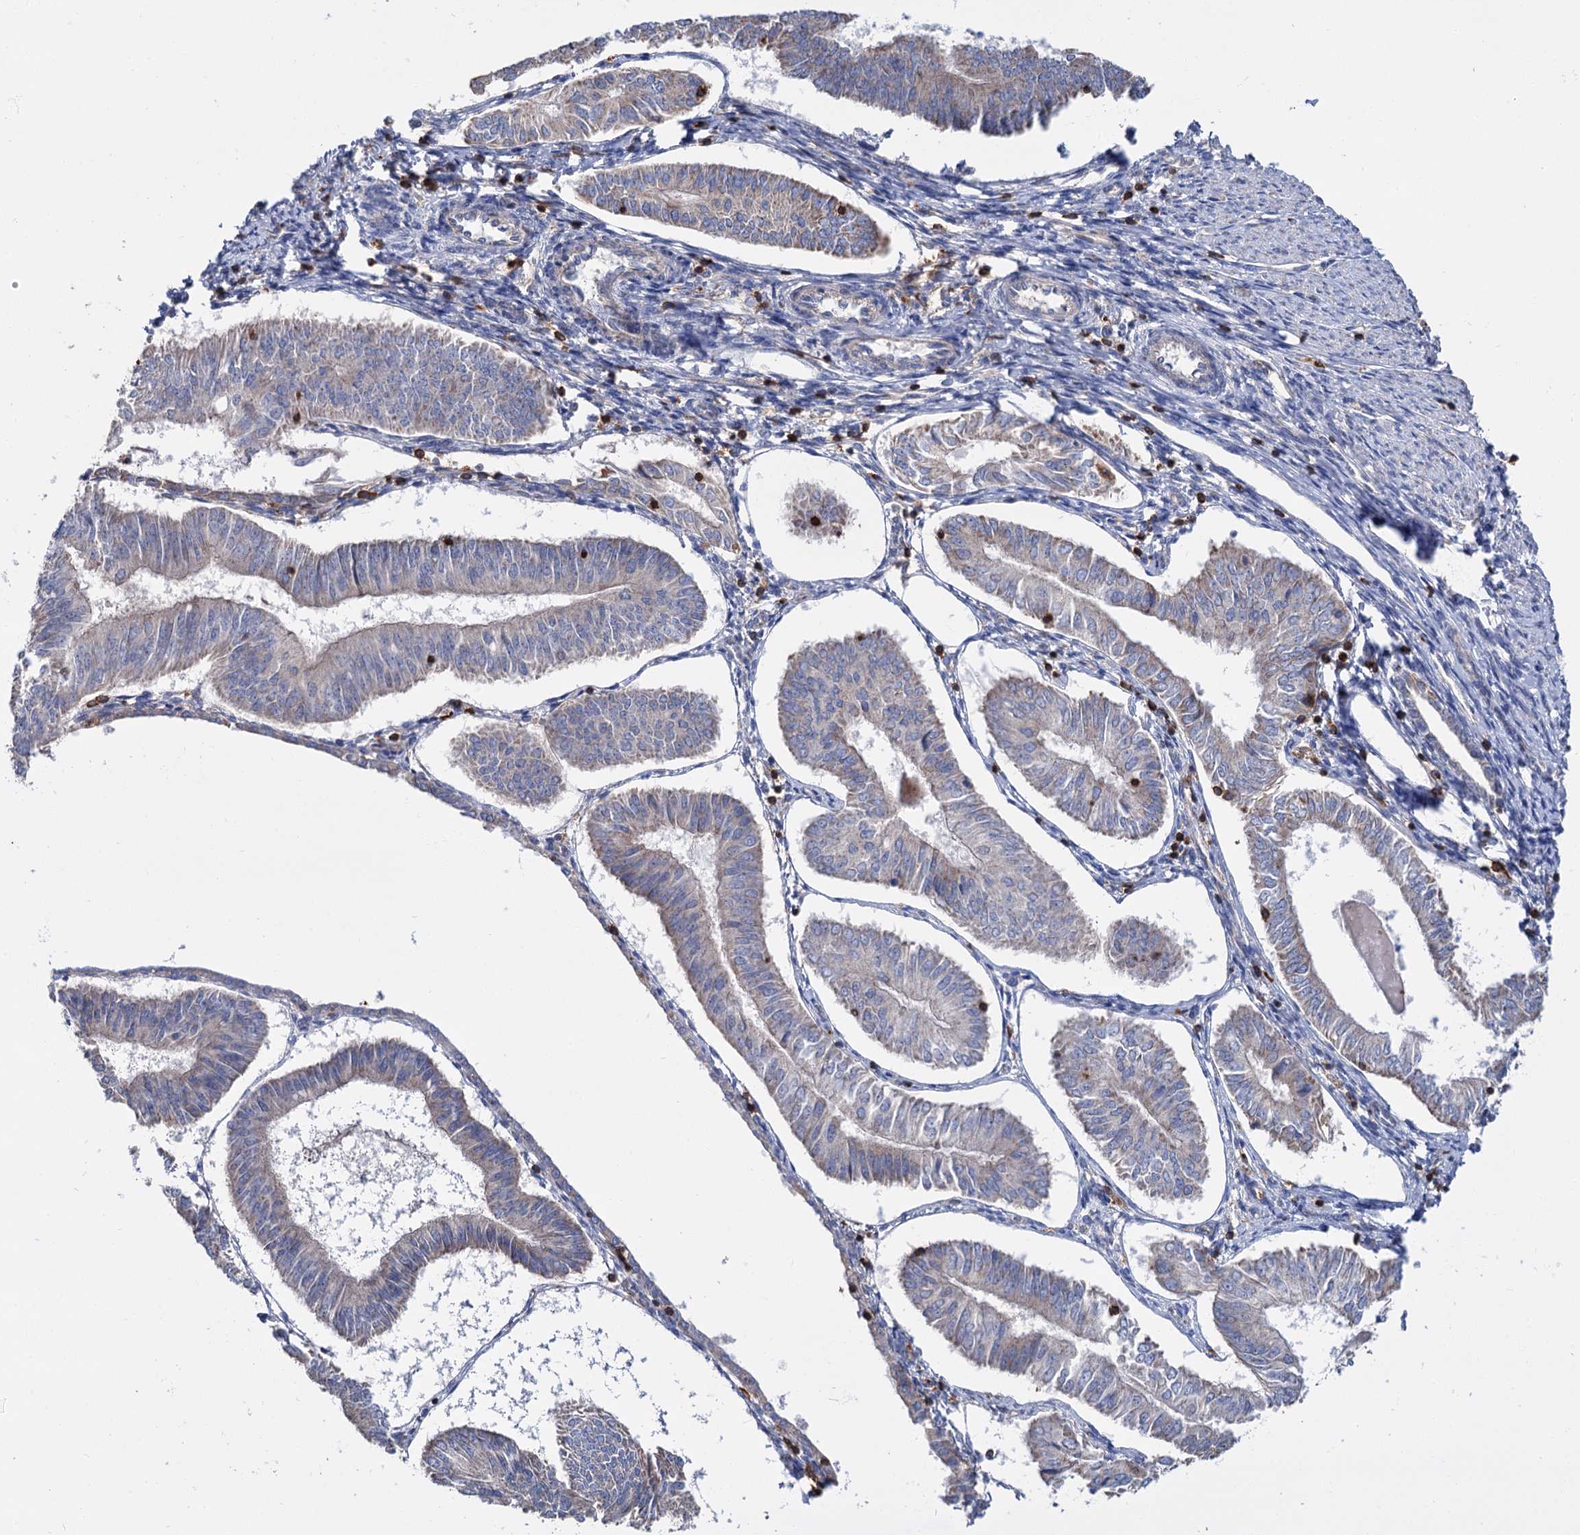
{"staining": {"intensity": "weak", "quantity": "<25%", "location": "cytoplasmic/membranous"}, "tissue": "endometrial cancer", "cell_type": "Tumor cells", "image_type": "cancer", "snomed": [{"axis": "morphology", "description": "Adenocarcinoma, NOS"}, {"axis": "topography", "description": "Endometrium"}], "caption": "Endometrial adenocarcinoma was stained to show a protein in brown. There is no significant positivity in tumor cells. (DAB IHC with hematoxylin counter stain).", "gene": "UBASH3B", "patient": {"sex": "female", "age": 58}}